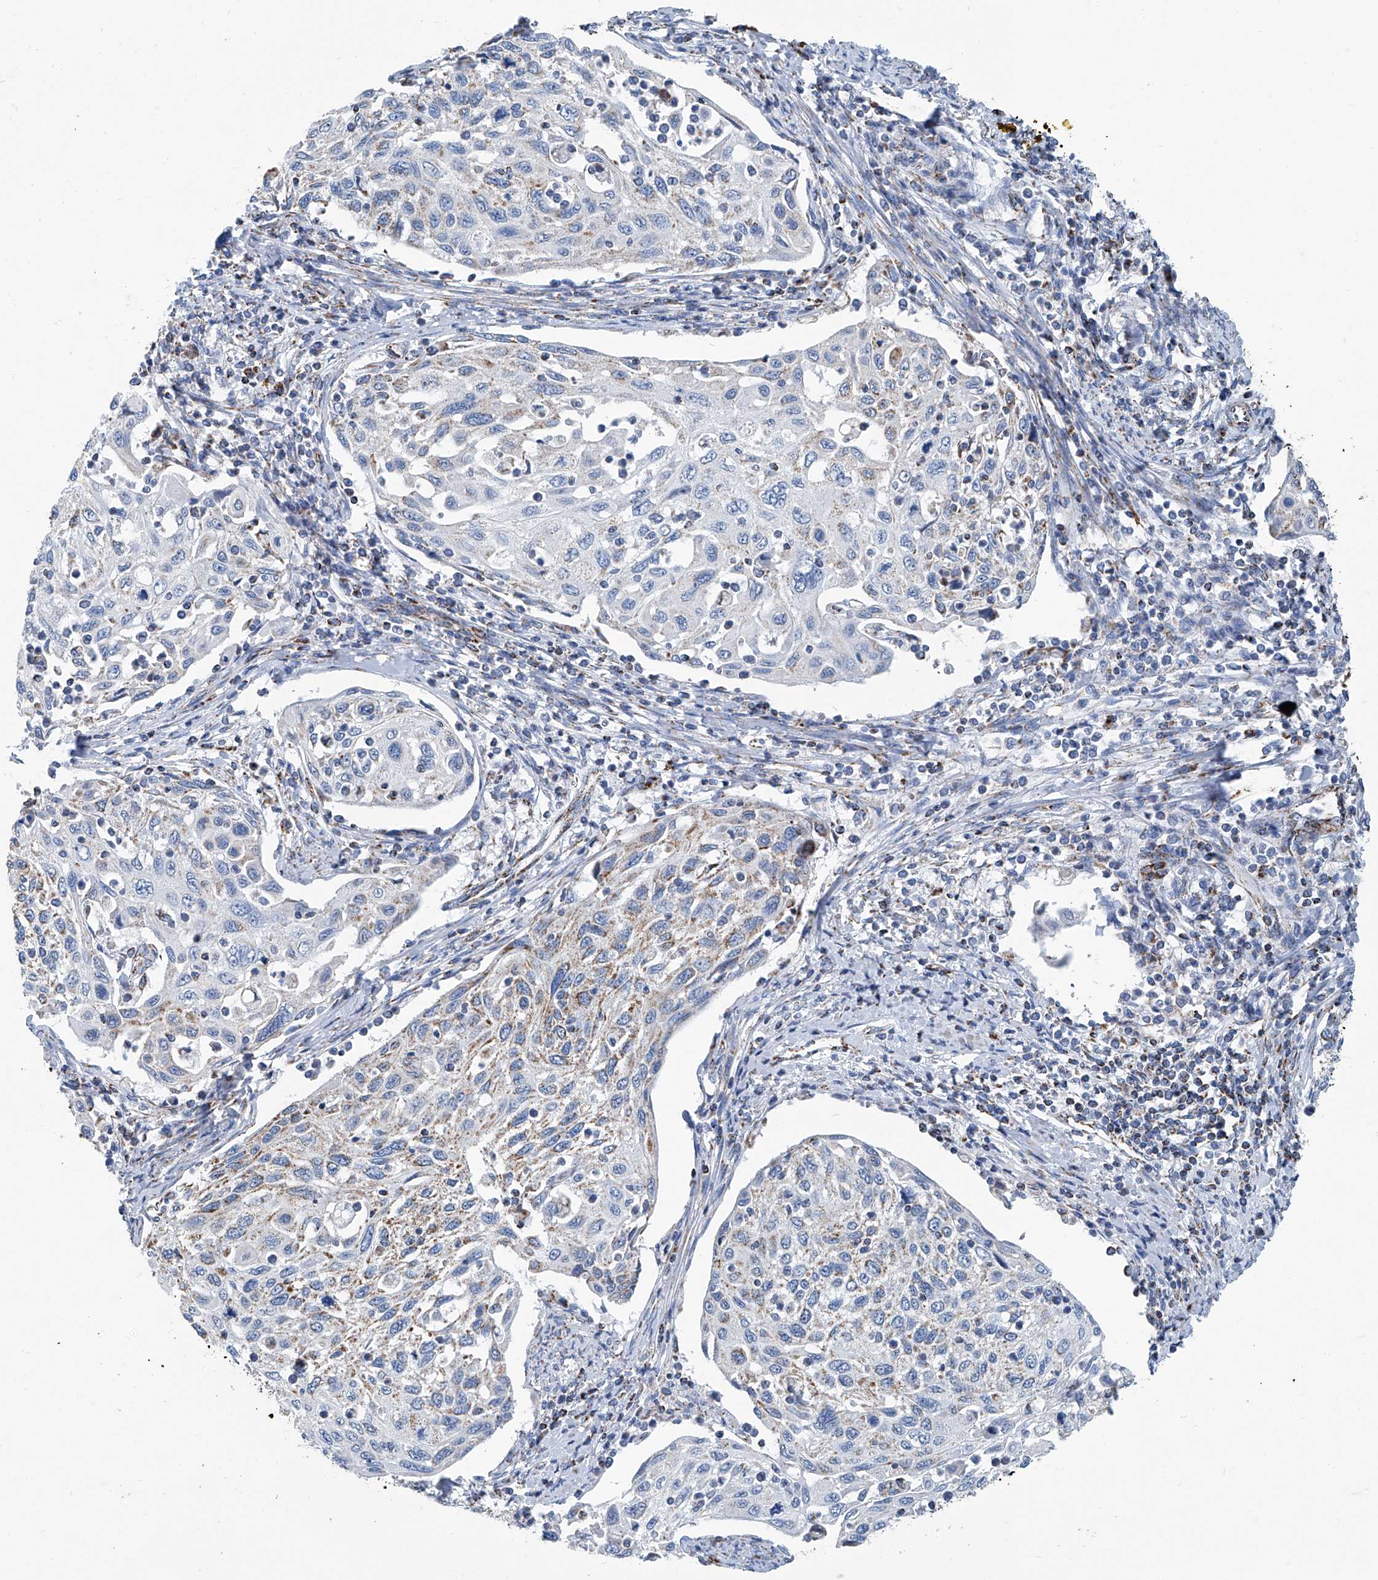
{"staining": {"intensity": "weak", "quantity": "<25%", "location": "cytoplasmic/membranous"}, "tissue": "cervical cancer", "cell_type": "Tumor cells", "image_type": "cancer", "snomed": [{"axis": "morphology", "description": "Squamous cell carcinoma, NOS"}, {"axis": "topography", "description": "Cervix"}], "caption": "This is an immunohistochemistry (IHC) micrograph of human cervical cancer (squamous cell carcinoma). There is no staining in tumor cells.", "gene": "MT-ND1", "patient": {"sex": "female", "age": 70}}